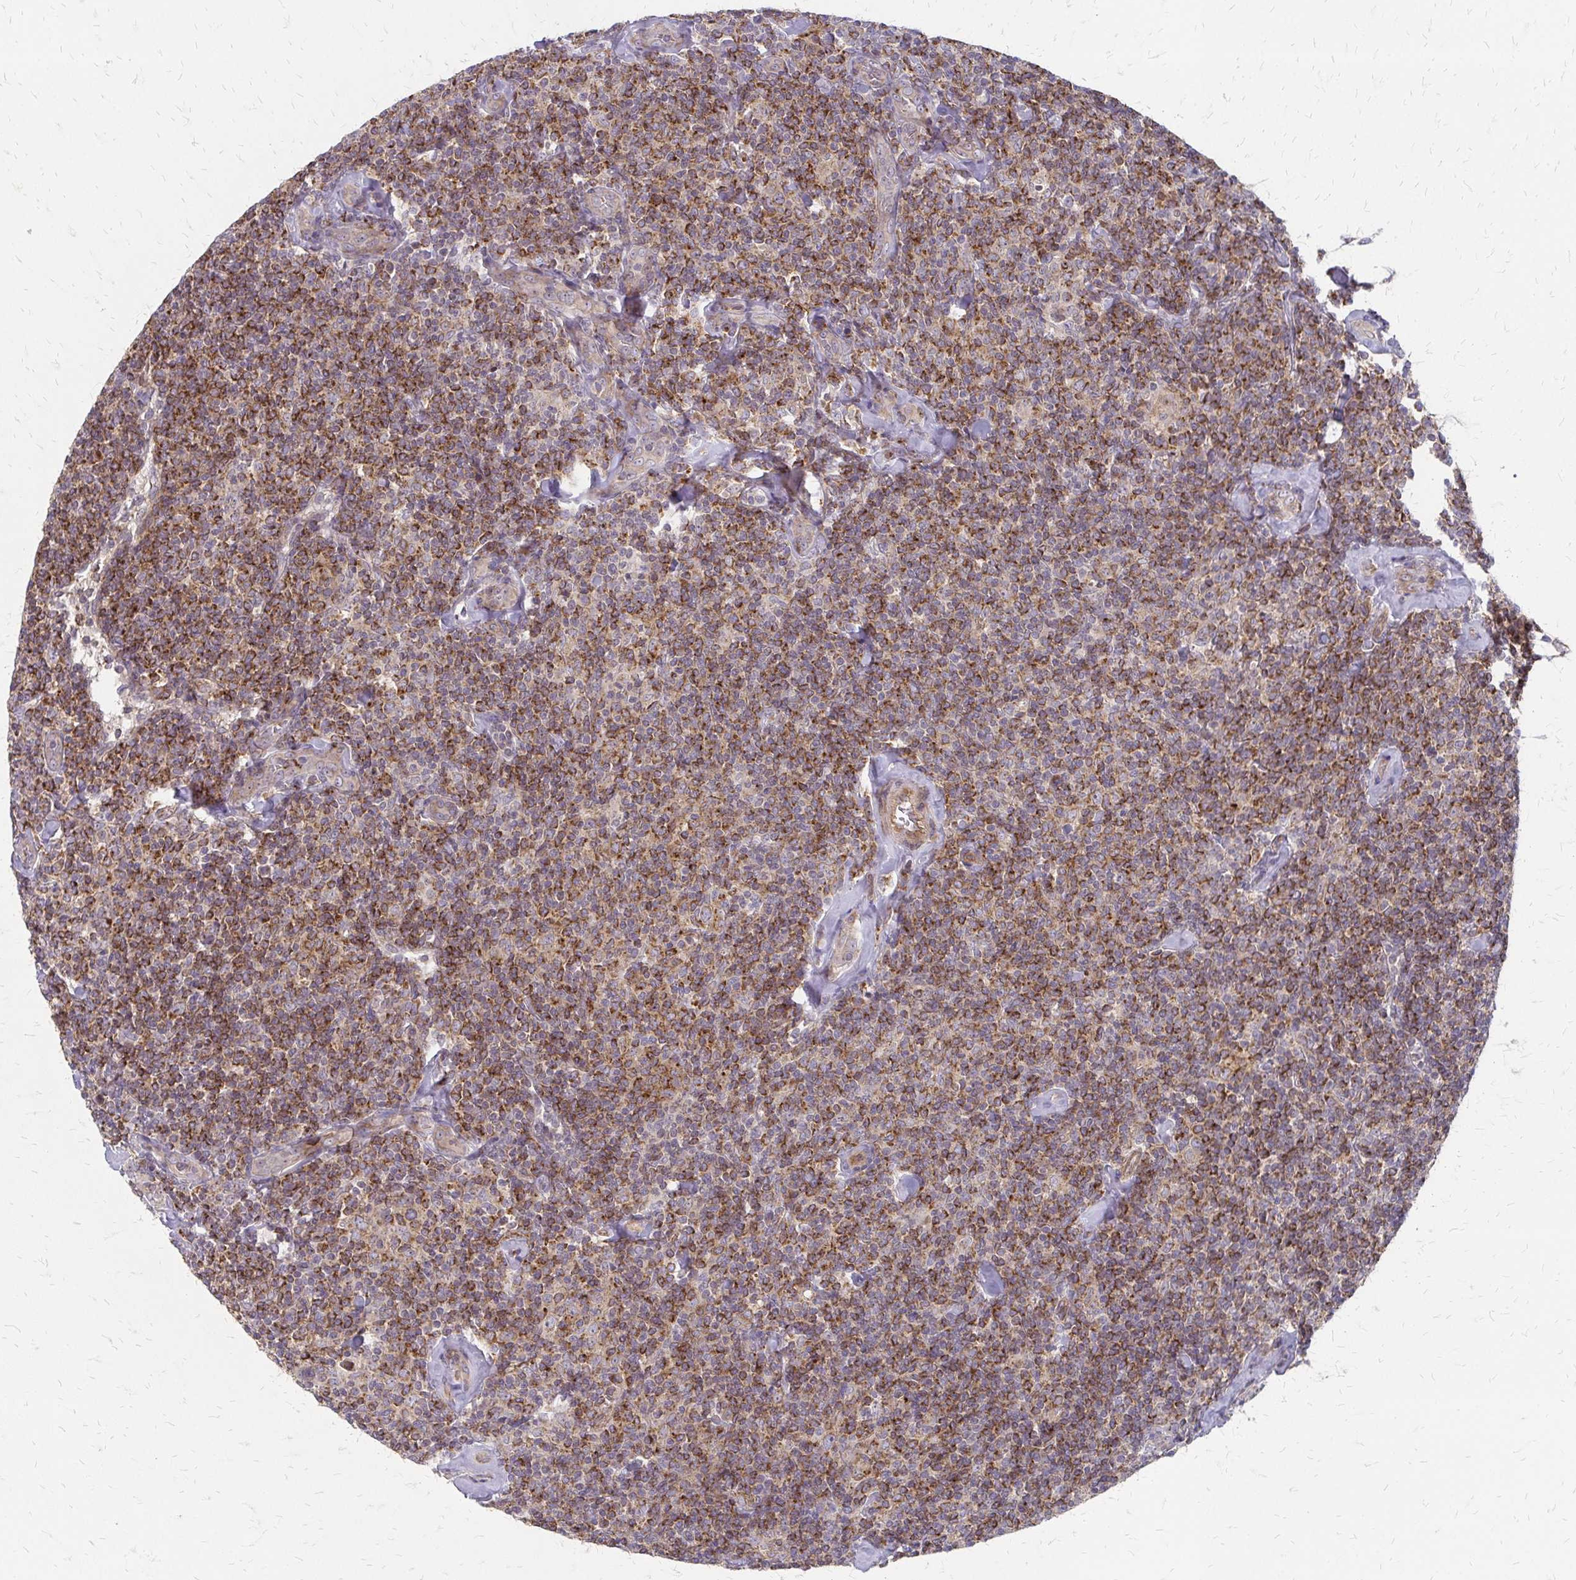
{"staining": {"intensity": "moderate", "quantity": ">75%", "location": "cytoplasmic/membranous"}, "tissue": "lymphoma", "cell_type": "Tumor cells", "image_type": "cancer", "snomed": [{"axis": "morphology", "description": "Malignant lymphoma, non-Hodgkin's type, Low grade"}, {"axis": "topography", "description": "Lymph node"}], "caption": "A photomicrograph showing moderate cytoplasmic/membranous positivity in approximately >75% of tumor cells in malignant lymphoma, non-Hodgkin's type (low-grade), as visualized by brown immunohistochemical staining.", "gene": "ZNF383", "patient": {"sex": "female", "age": 56}}